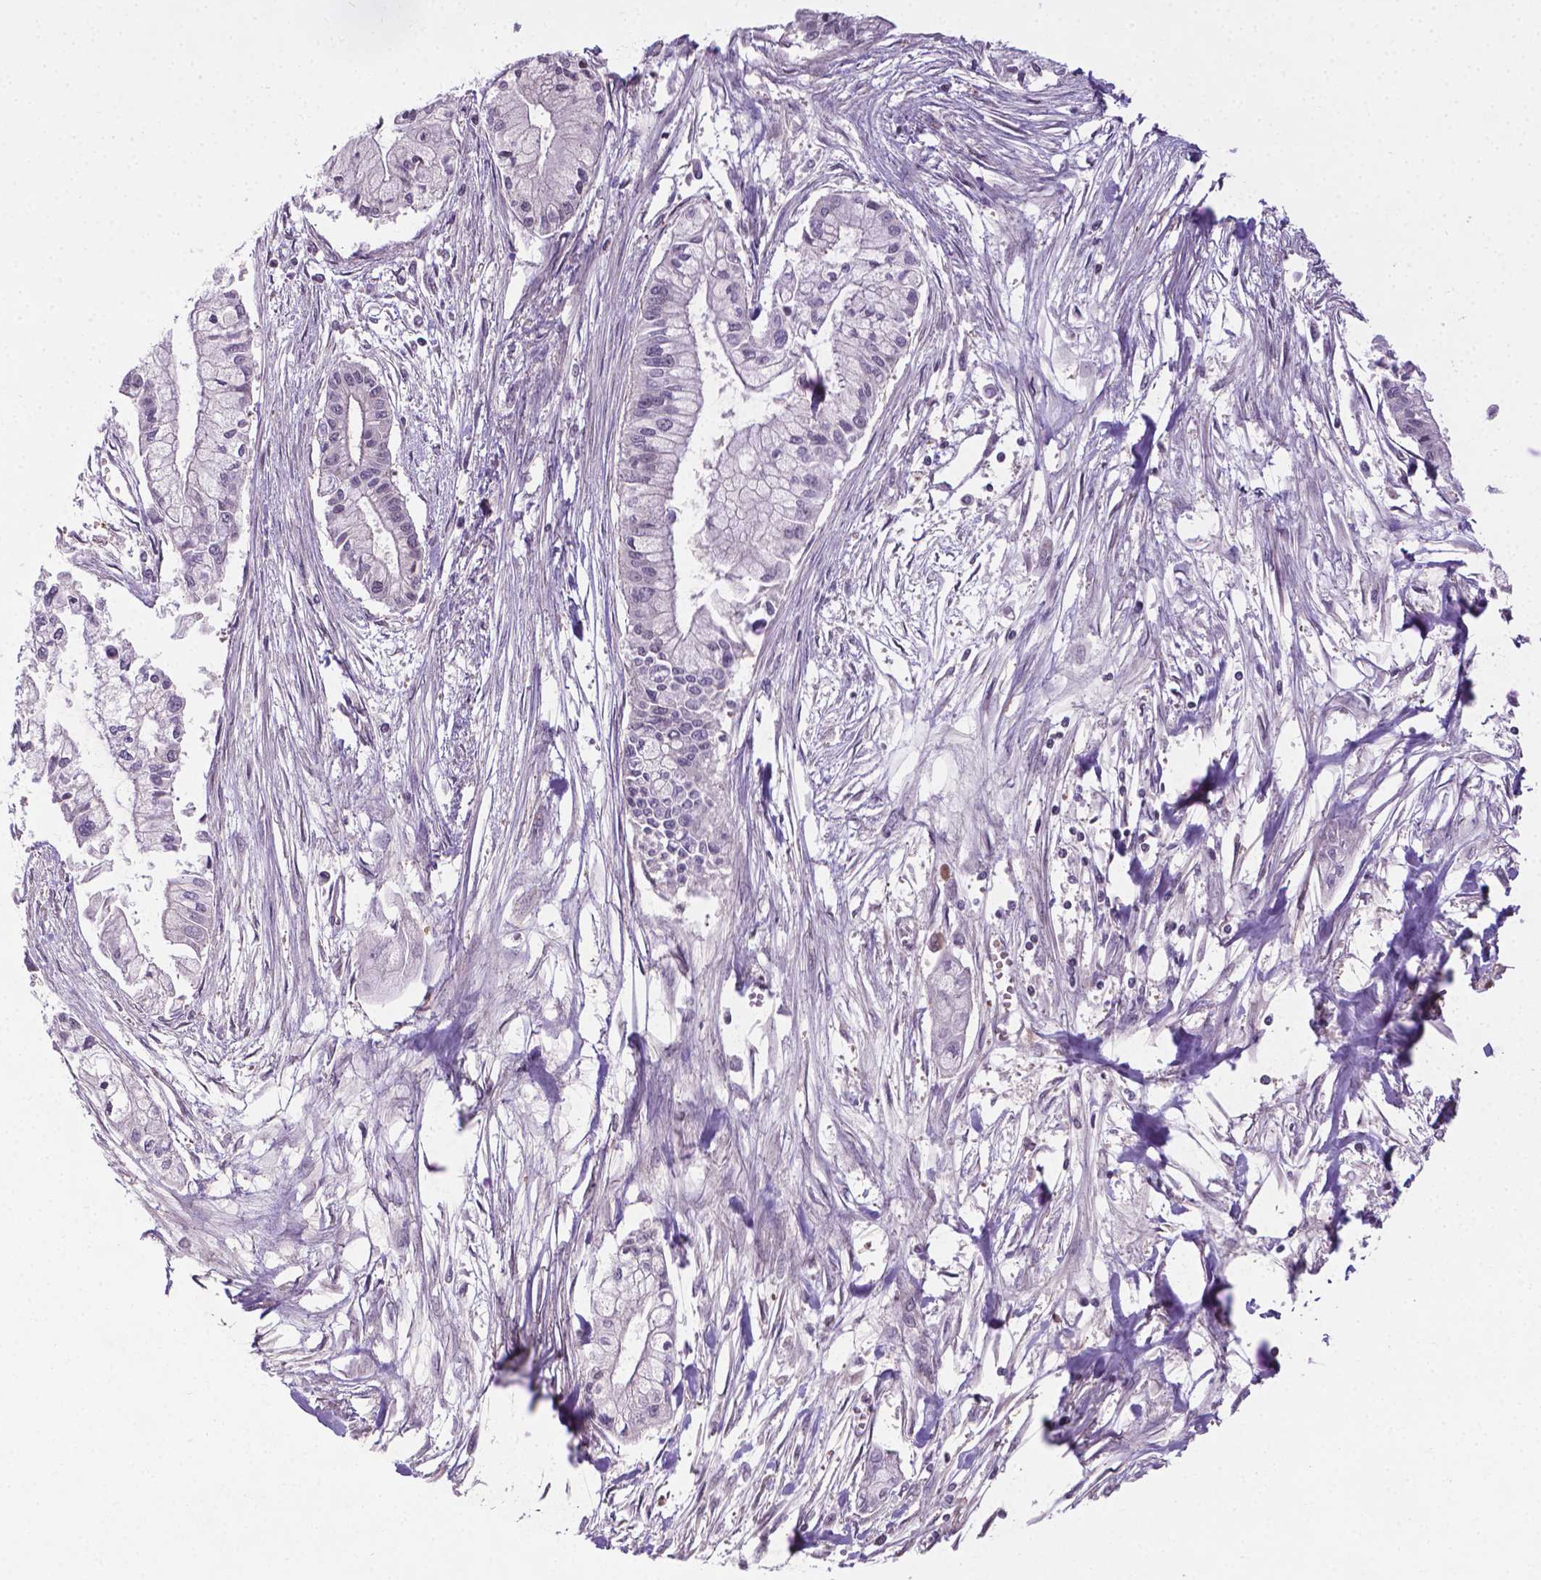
{"staining": {"intensity": "negative", "quantity": "none", "location": "none"}, "tissue": "pancreatic cancer", "cell_type": "Tumor cells", "image_type": "cancer", "snomed": [{"axis": "morphology", "description": "Adenocarcinoma, NOS"}, {"axis": "topography", "description": "Pancreas"}], "caption": "There is no significant positivity in tumor cells of pancreatic adenocarcinoma. (DAB immunohistochemistry (IHC) visualized using brightfield microscopy, high magnification).", "gene": "ANKRD54", "patient": {"sex": "male", "age": 54}}